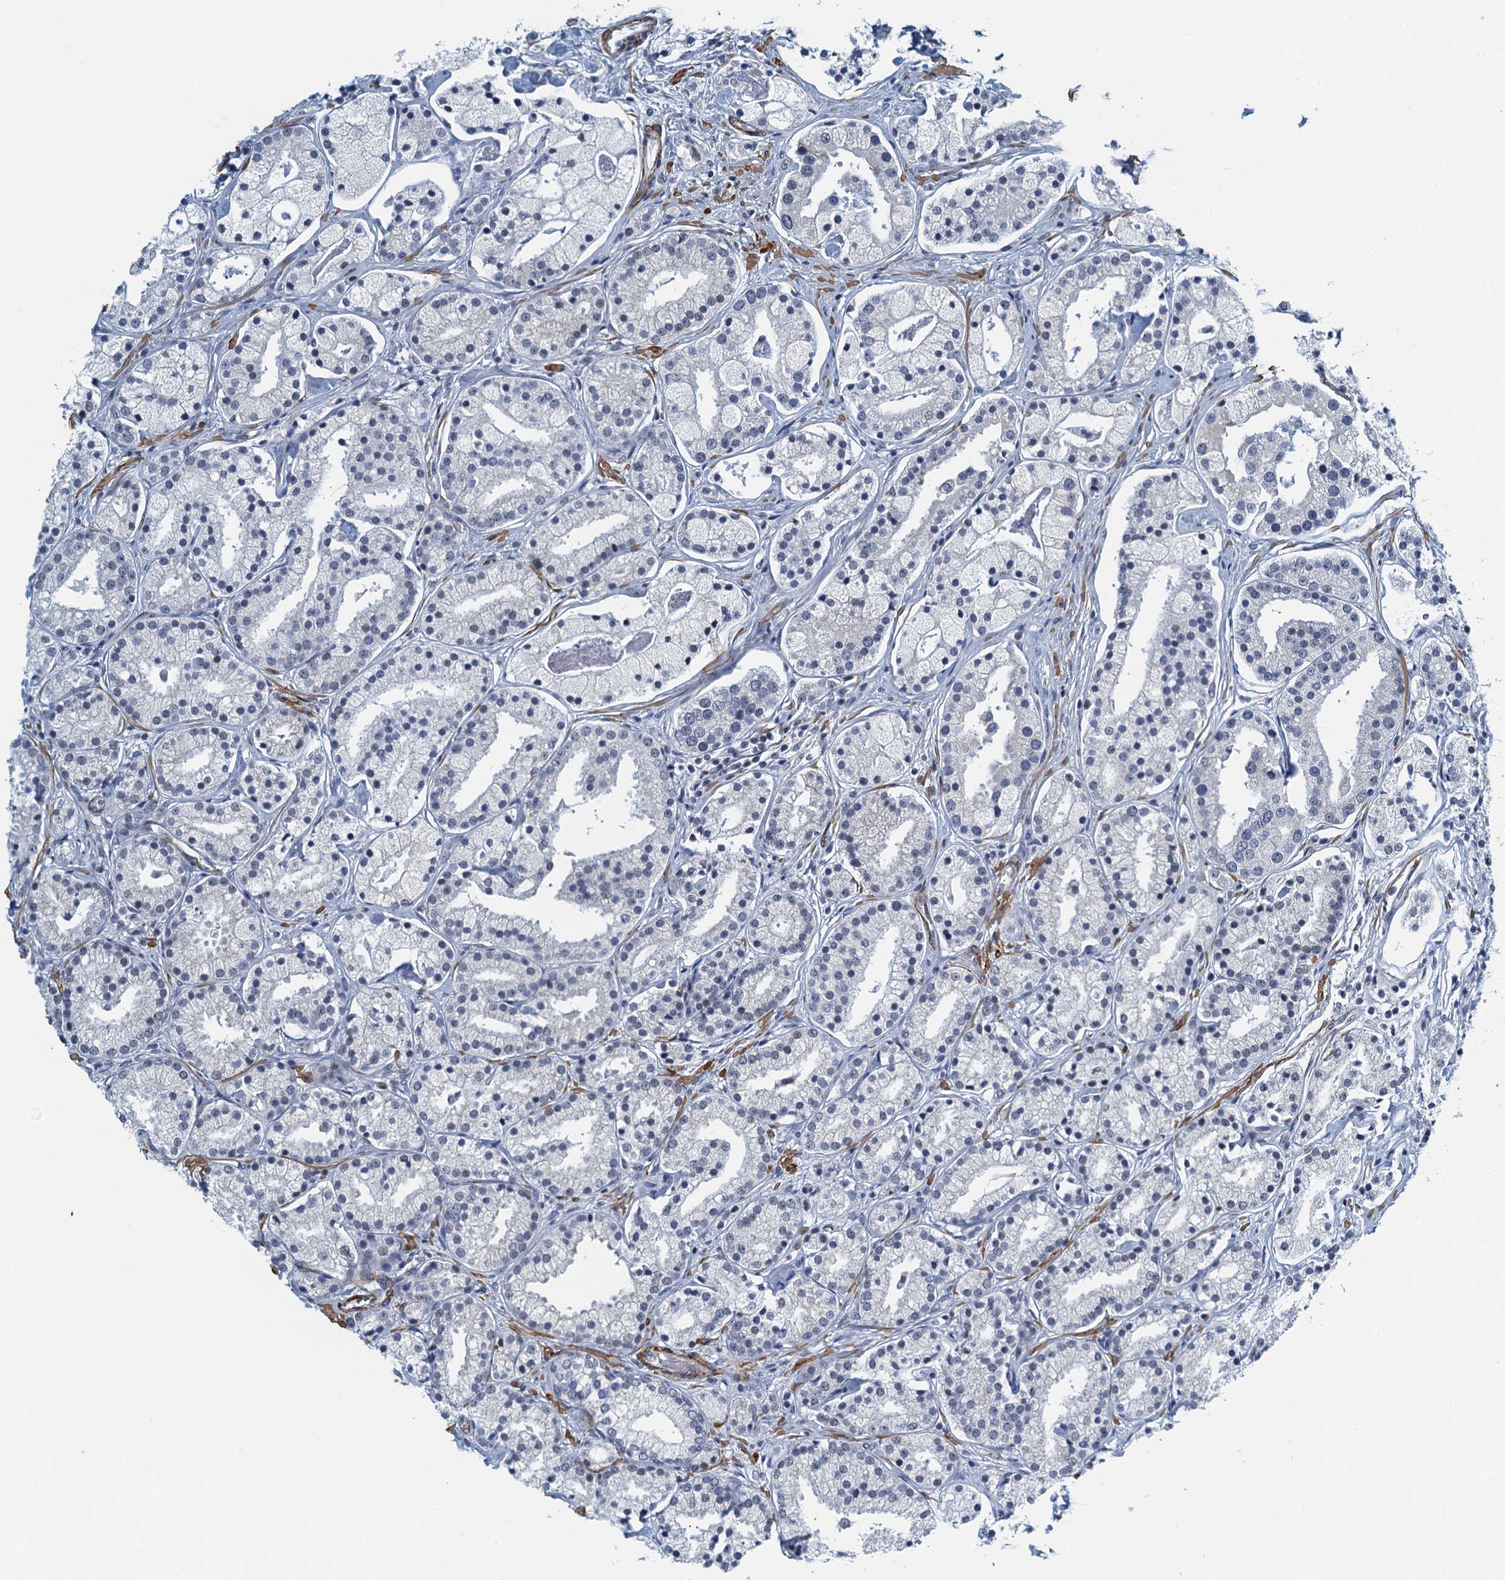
{"staining": {"intensity": "negative", "quantity": "none", "location": "none"}, "tissue": "prostate cancer", "cell_type": "Tumor cells", "image_type": "cancer", "snomed": [{"axis": "morphology", "description": "Adenocarcinoma, High grade"}, {"axis": "topography", "description": "Prostate"}], "caption": "Immunohistochemical staining of adenocarcinoma (high-grade) (prostate) shows no significant expression in tumor cells.", "gene": "ALG2", "patient": {"sex": "male", "age": 69}}